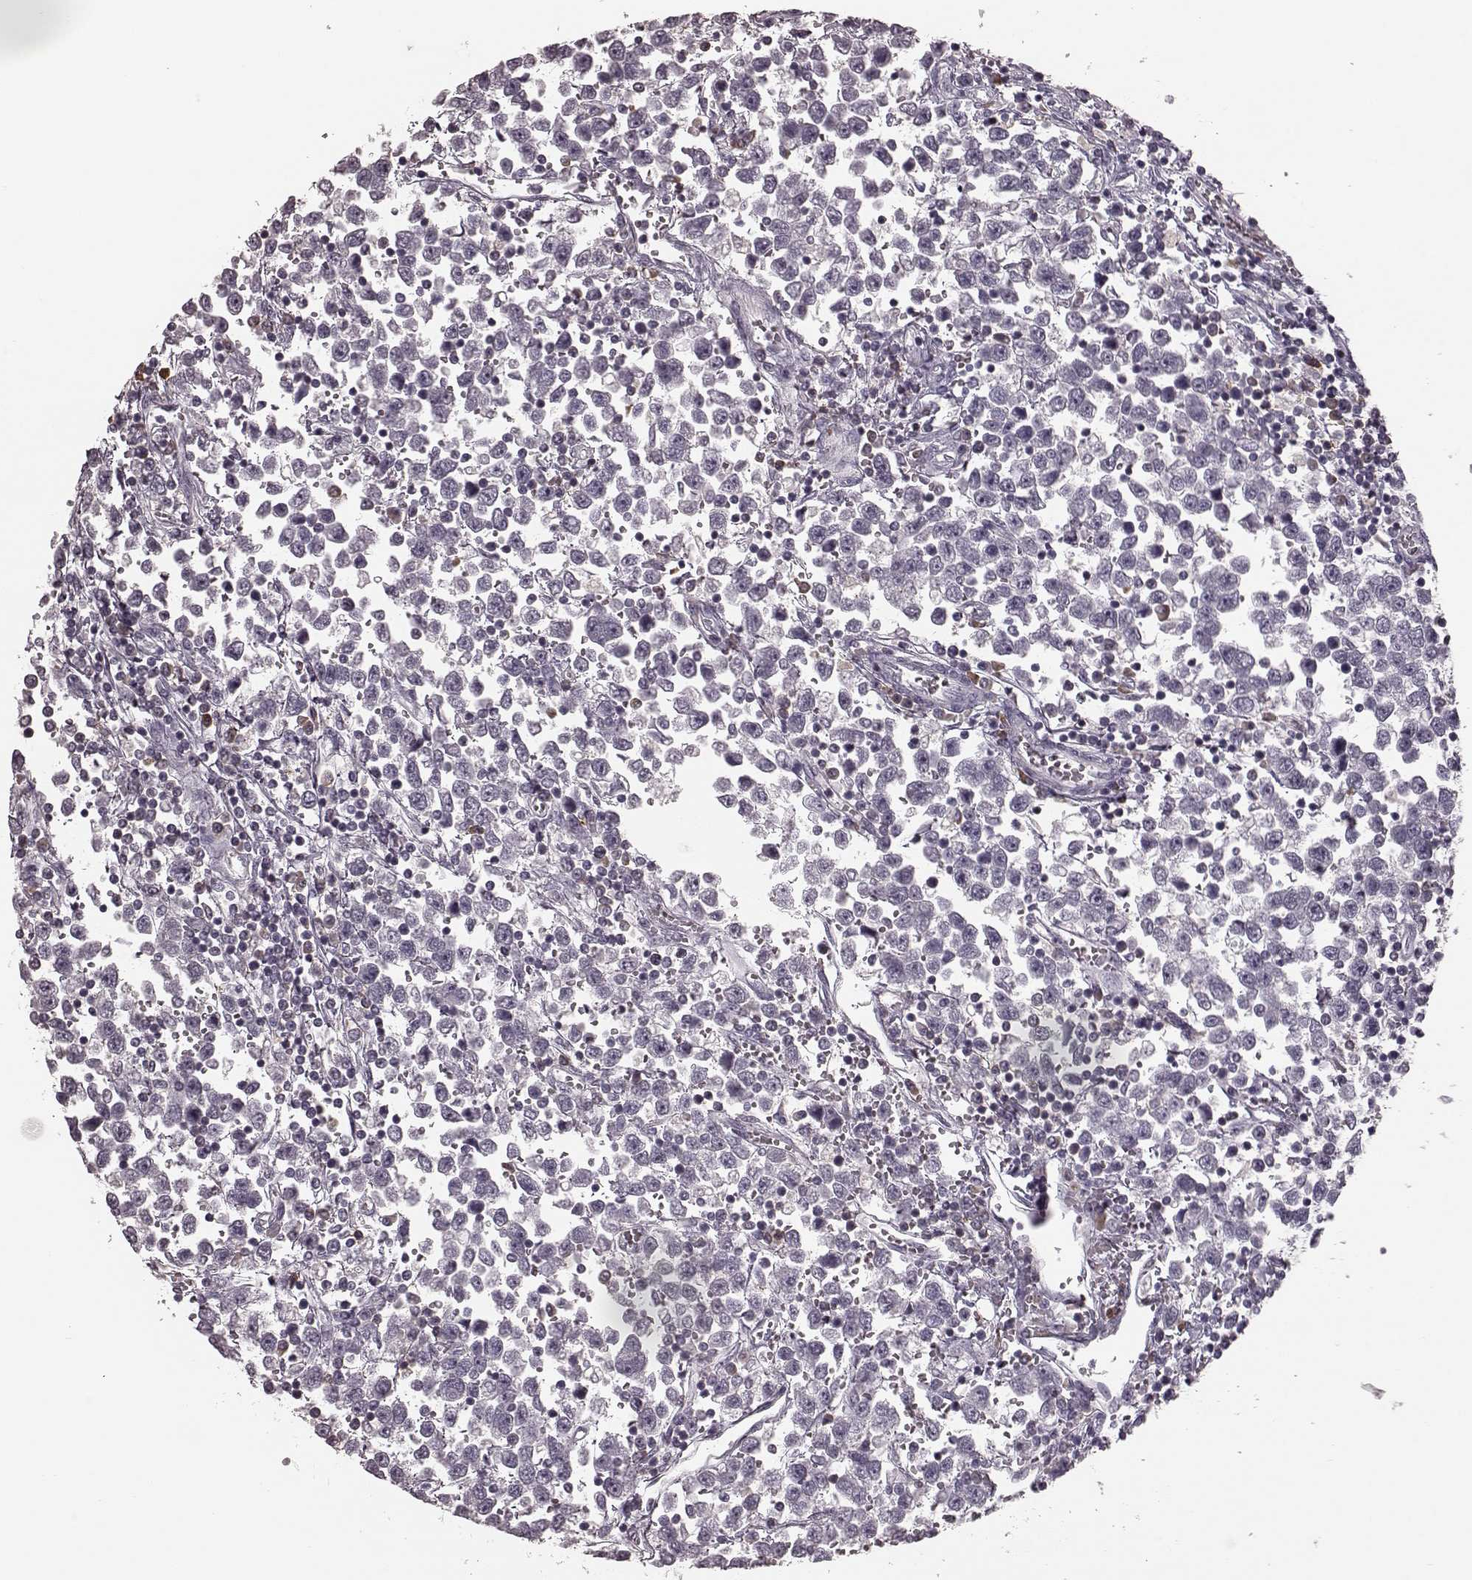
{"staining": {"intensity": "negative", "quantity": "none", "location": "none"}, "tissue": "testis cancer", "cell_type": "Tumor cells", "image_type": "cancer", "snomed": [{"axis": "morphology", "description": "Seminoma, NOS"}, {"axis": "topography", "description": "Testis"}], "caption": "This is a image of immunohistochemistry staining of testis seminoma, which shows no positivity in tumor cells. (IHC, brightfield microscopy, high magnification).", "gene": "CD28", "patient": {"sex": "male", "age": 34}}